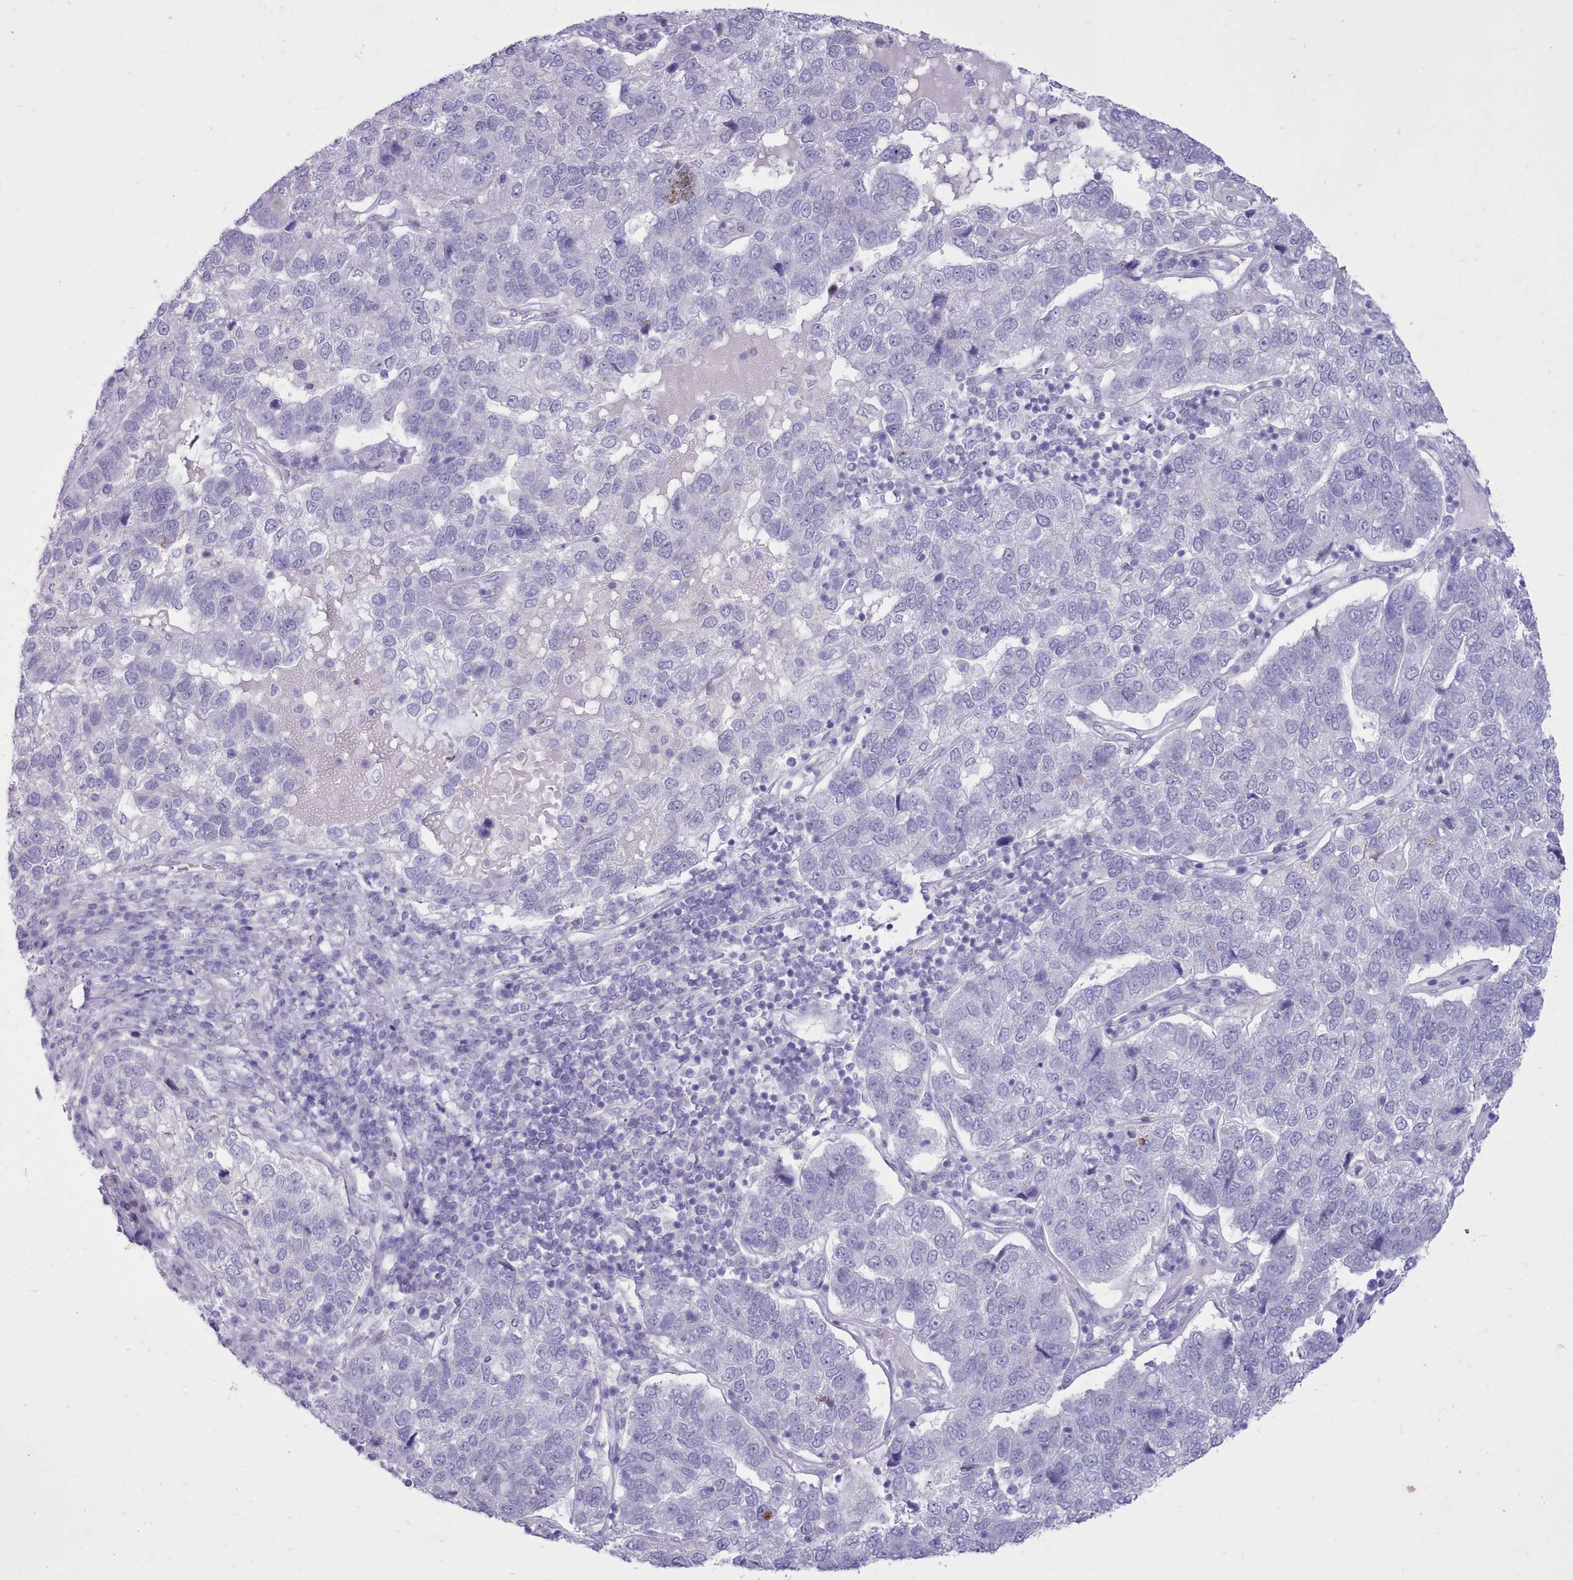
{"staining": {"intensity": "negative", "quantity": "none", "location": "none"}, "tissue": "pancreatic cancer", "cell_type": "Tumor cells", "image_type": "cancer", "snomed": [{"axis": "morphology", "description": "Adenocarcinoma, NOS"}, {"axis": "topography", "description": "Pancreas"}], "caption": "This is a histopathology image of IHC staining of pancreatic cancer (adenocarcinoma), which shows no positivity in tumor cells.", "gene": "TMEM253", "patient": {"sex": "female", "age": 61}}